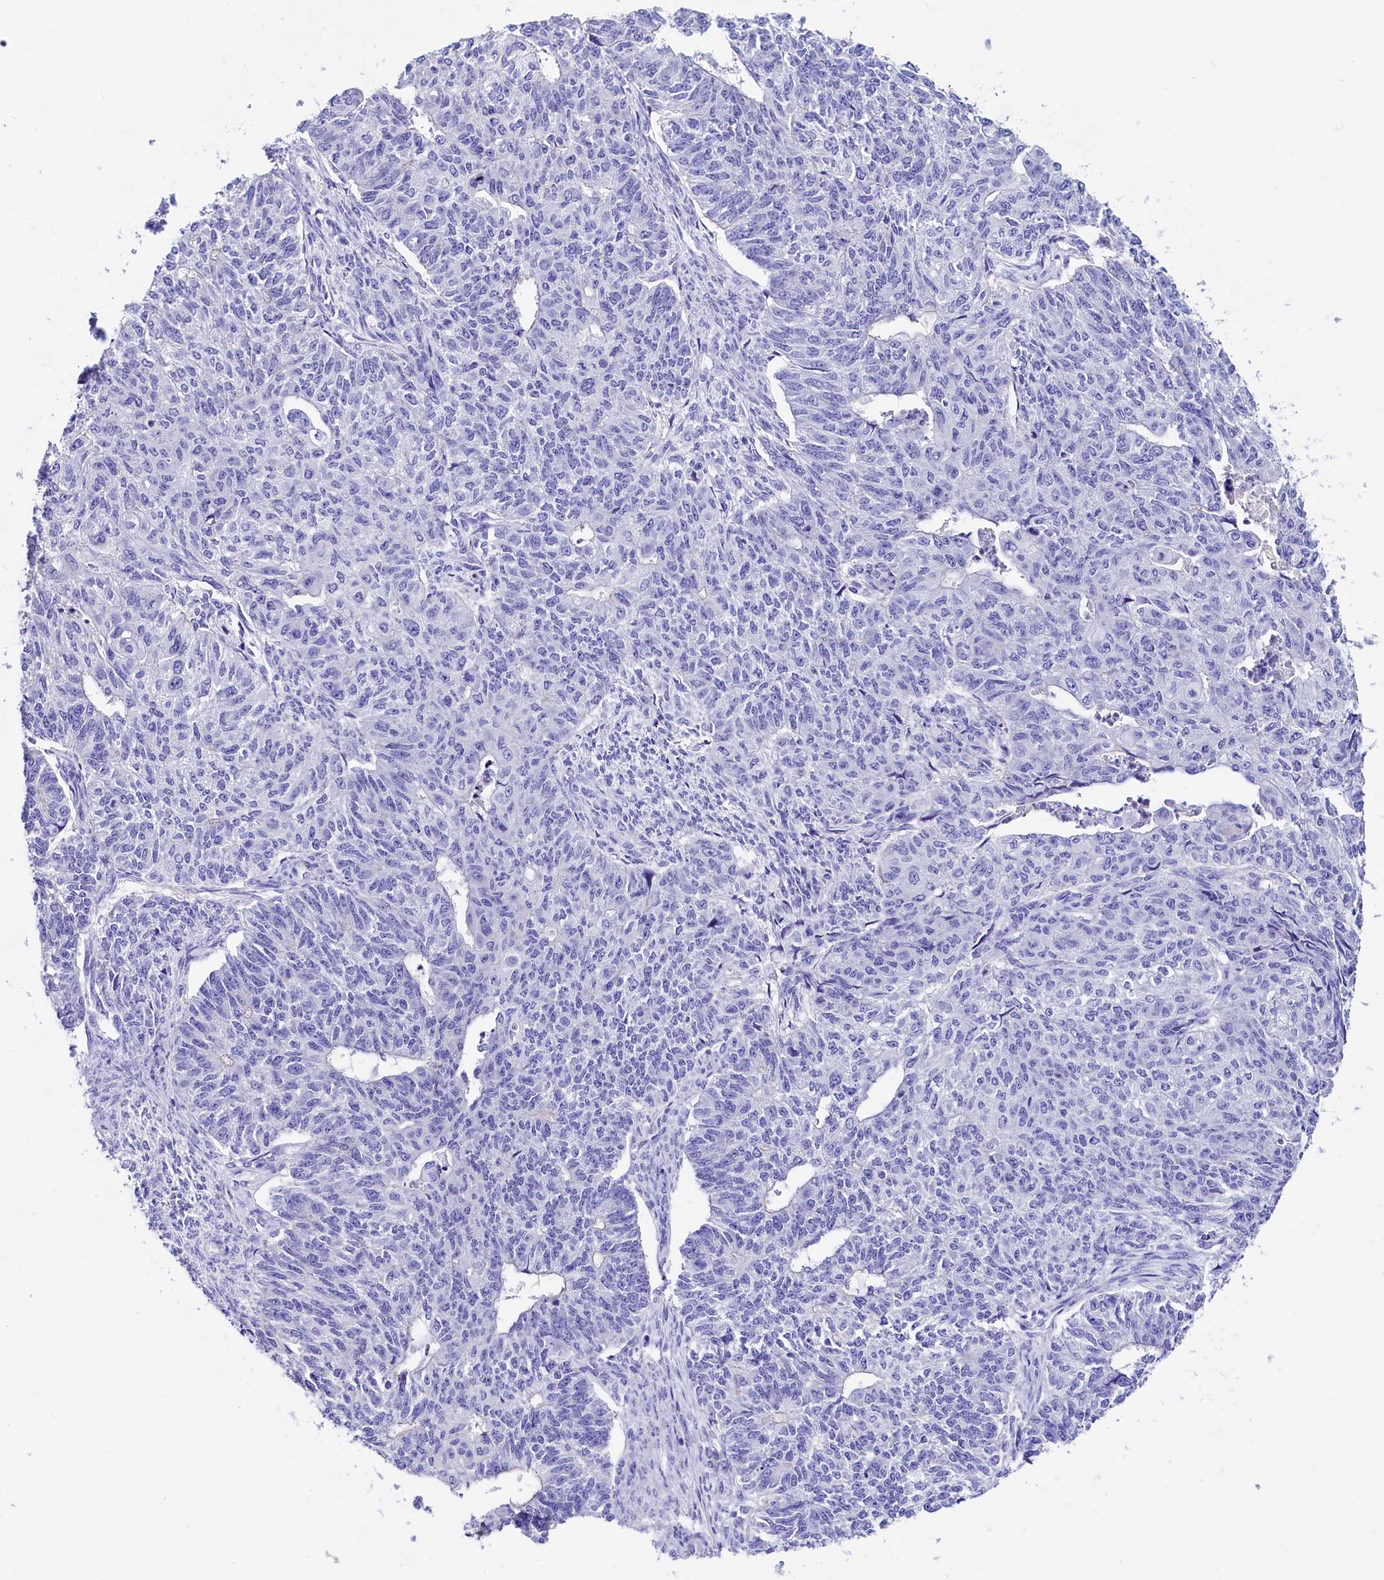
{"staining": {"intensity": "negative", "quantity": "none", "location": "none"}, "tissue": "endometrial cancer", "cell_type": "Tumor cells", "image_type": "cancer", "snomed": [{"axis": "morphology", "description": "Adenocarcinoma, NOS"}, {"axis": "topography", "description": "Endometrium"}], "caption": "IHC image of neoplastic tissue: endometrial cancer (adenocarcinoma) stained with DAB (3,3'-diaminobenzidine) demonstrates no significant protein staining in tumor cells. (Brightfield microscopy of DAB IHC at high magnification).", "gene": "RBP3", "patient": {"sex": "female", "age": 32}}